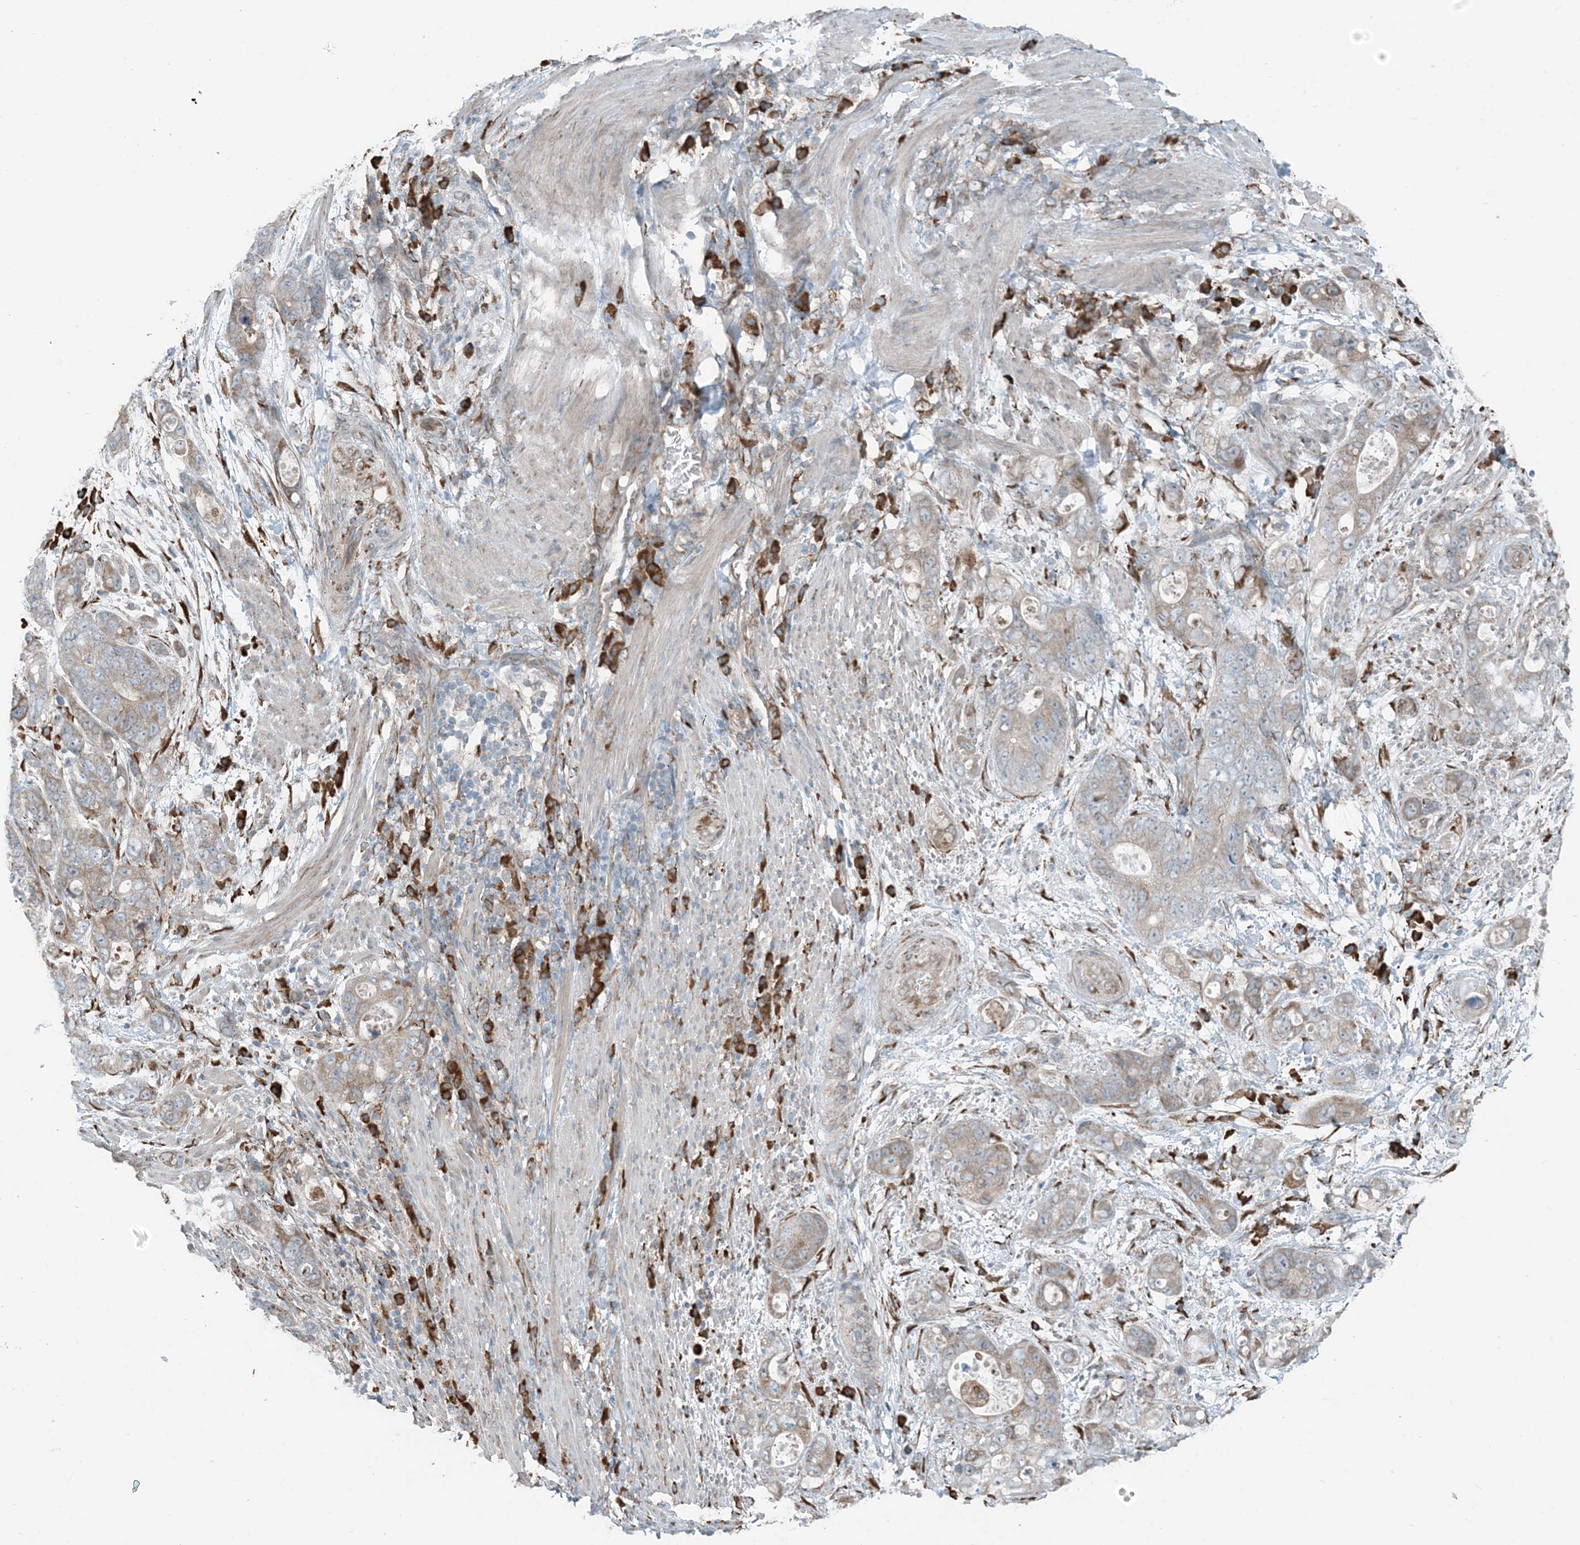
{"staining": {"intensity": "weak", "quantity": "<25%", "location": "cytoplasmic/membranous"}, "tissue": "stomach cancer", "cell_type": "Tumor cells", "image_type": "cancer", "snomed": [{"axis": "morphology", "description": "Adenocarcinoma, NOS"}, {"axis": "topography", "description": "Stomach"}], "caption": "There is no significant expression in tumor cells of stomach cancer (adenocarcinoma). (Immunohistochemistry (ihc), brightfield microscopy, high magnification).", "gene": "CERKL", "patient": {"sex": "female", "age": 89}}